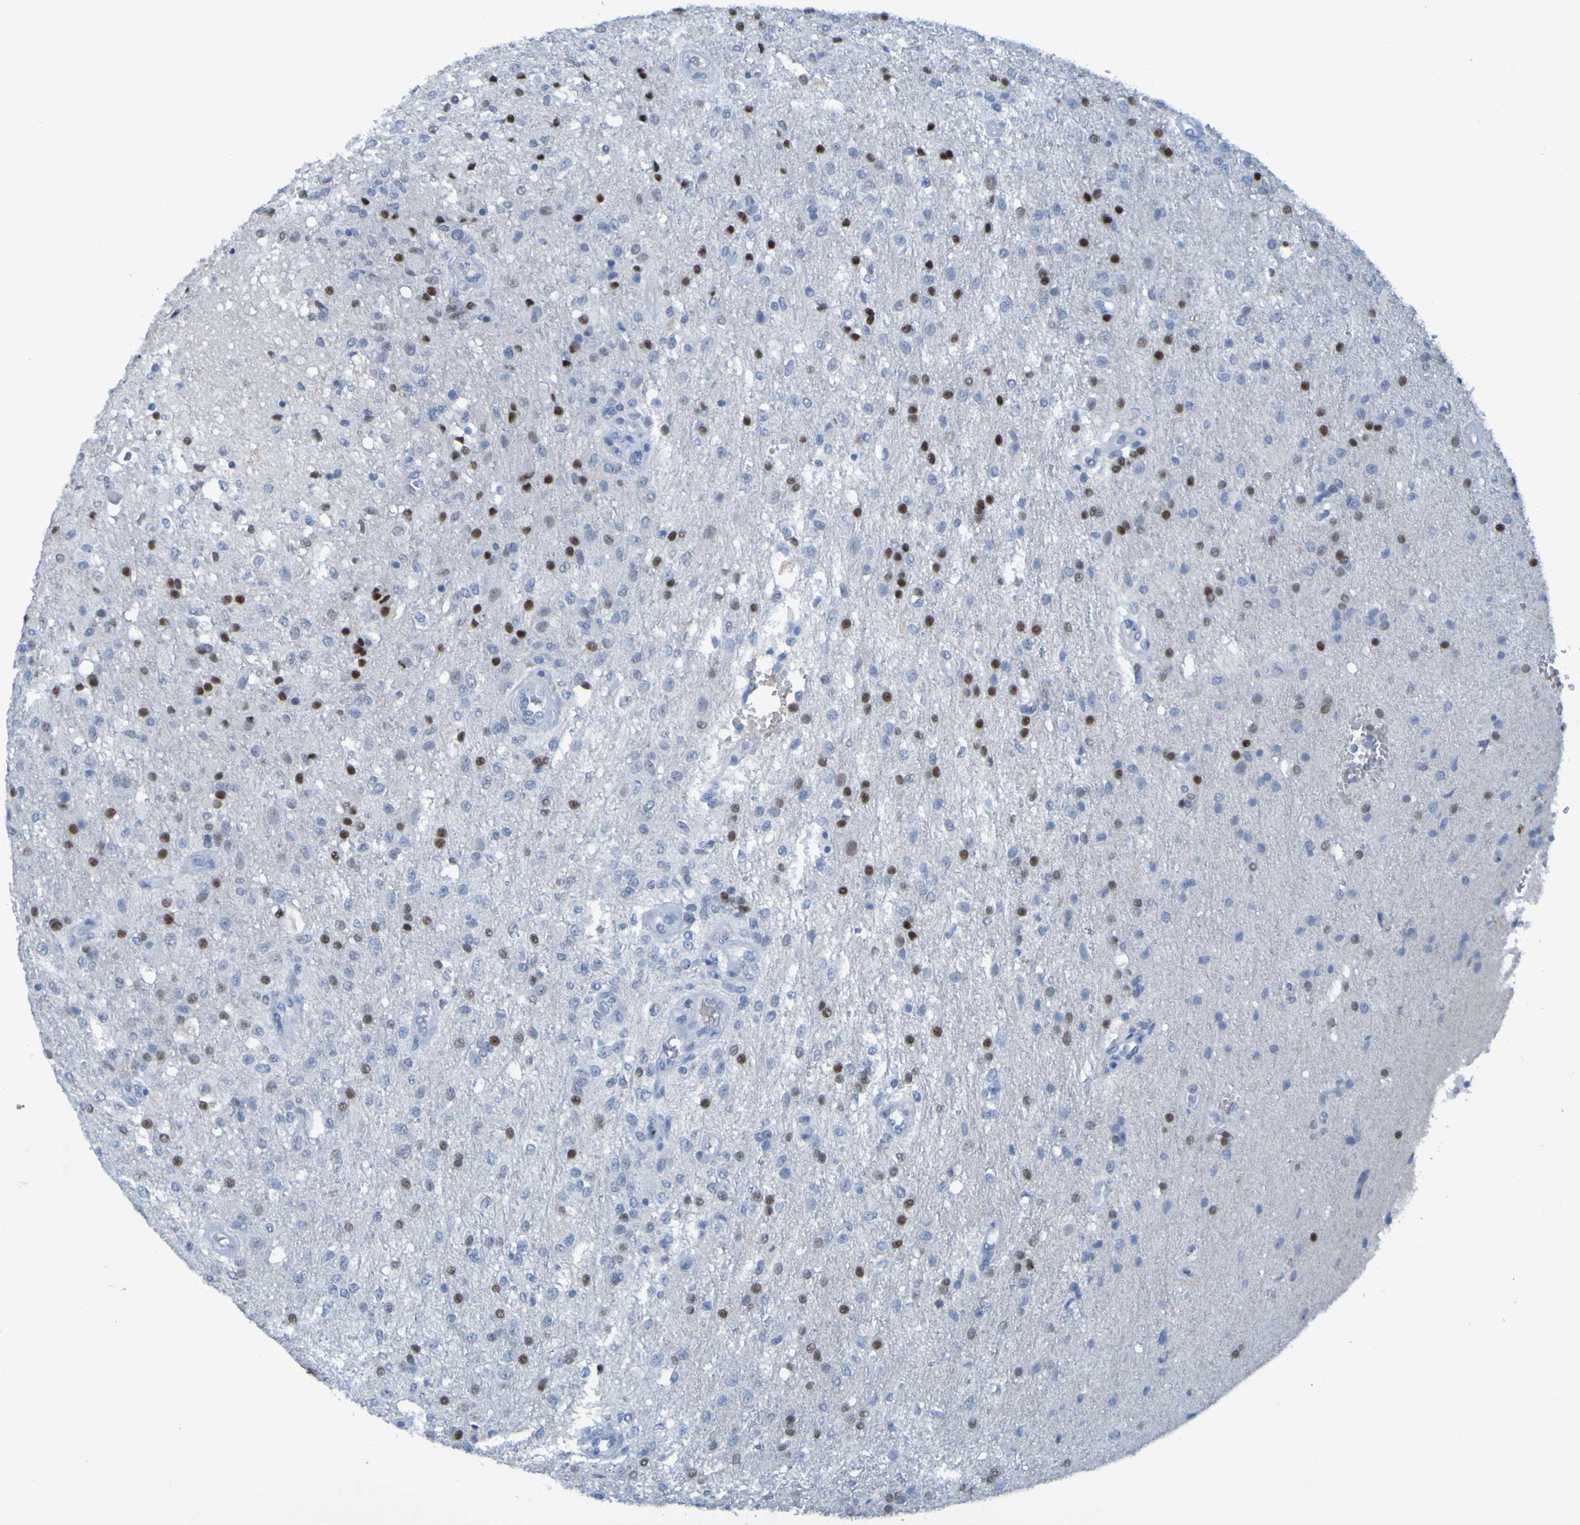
{"staining": {"intensity": "strong", "quantity": "<25%", "location": "nuclear"}, "tissue": "glioma", "cell_type": "Tumor cells", "image_type": "cancer", "snomed": [{"axis": "morphology", "description": "Normal tissue, NOS"}, {"axis": "morphology", "description": "Glioma, malignant, High grade"}, {"axis": "topography", "description": "Cerebral cortex"}], "caption": "Malignant glioma (high-grade) stained with DAB IHC exhibits medium levels of strong nuclear staining in about <25% of tumor cells. Nuclei are stained in blue.", "gene": "USP36", "patient": {"sex": "male", "age": 77}}